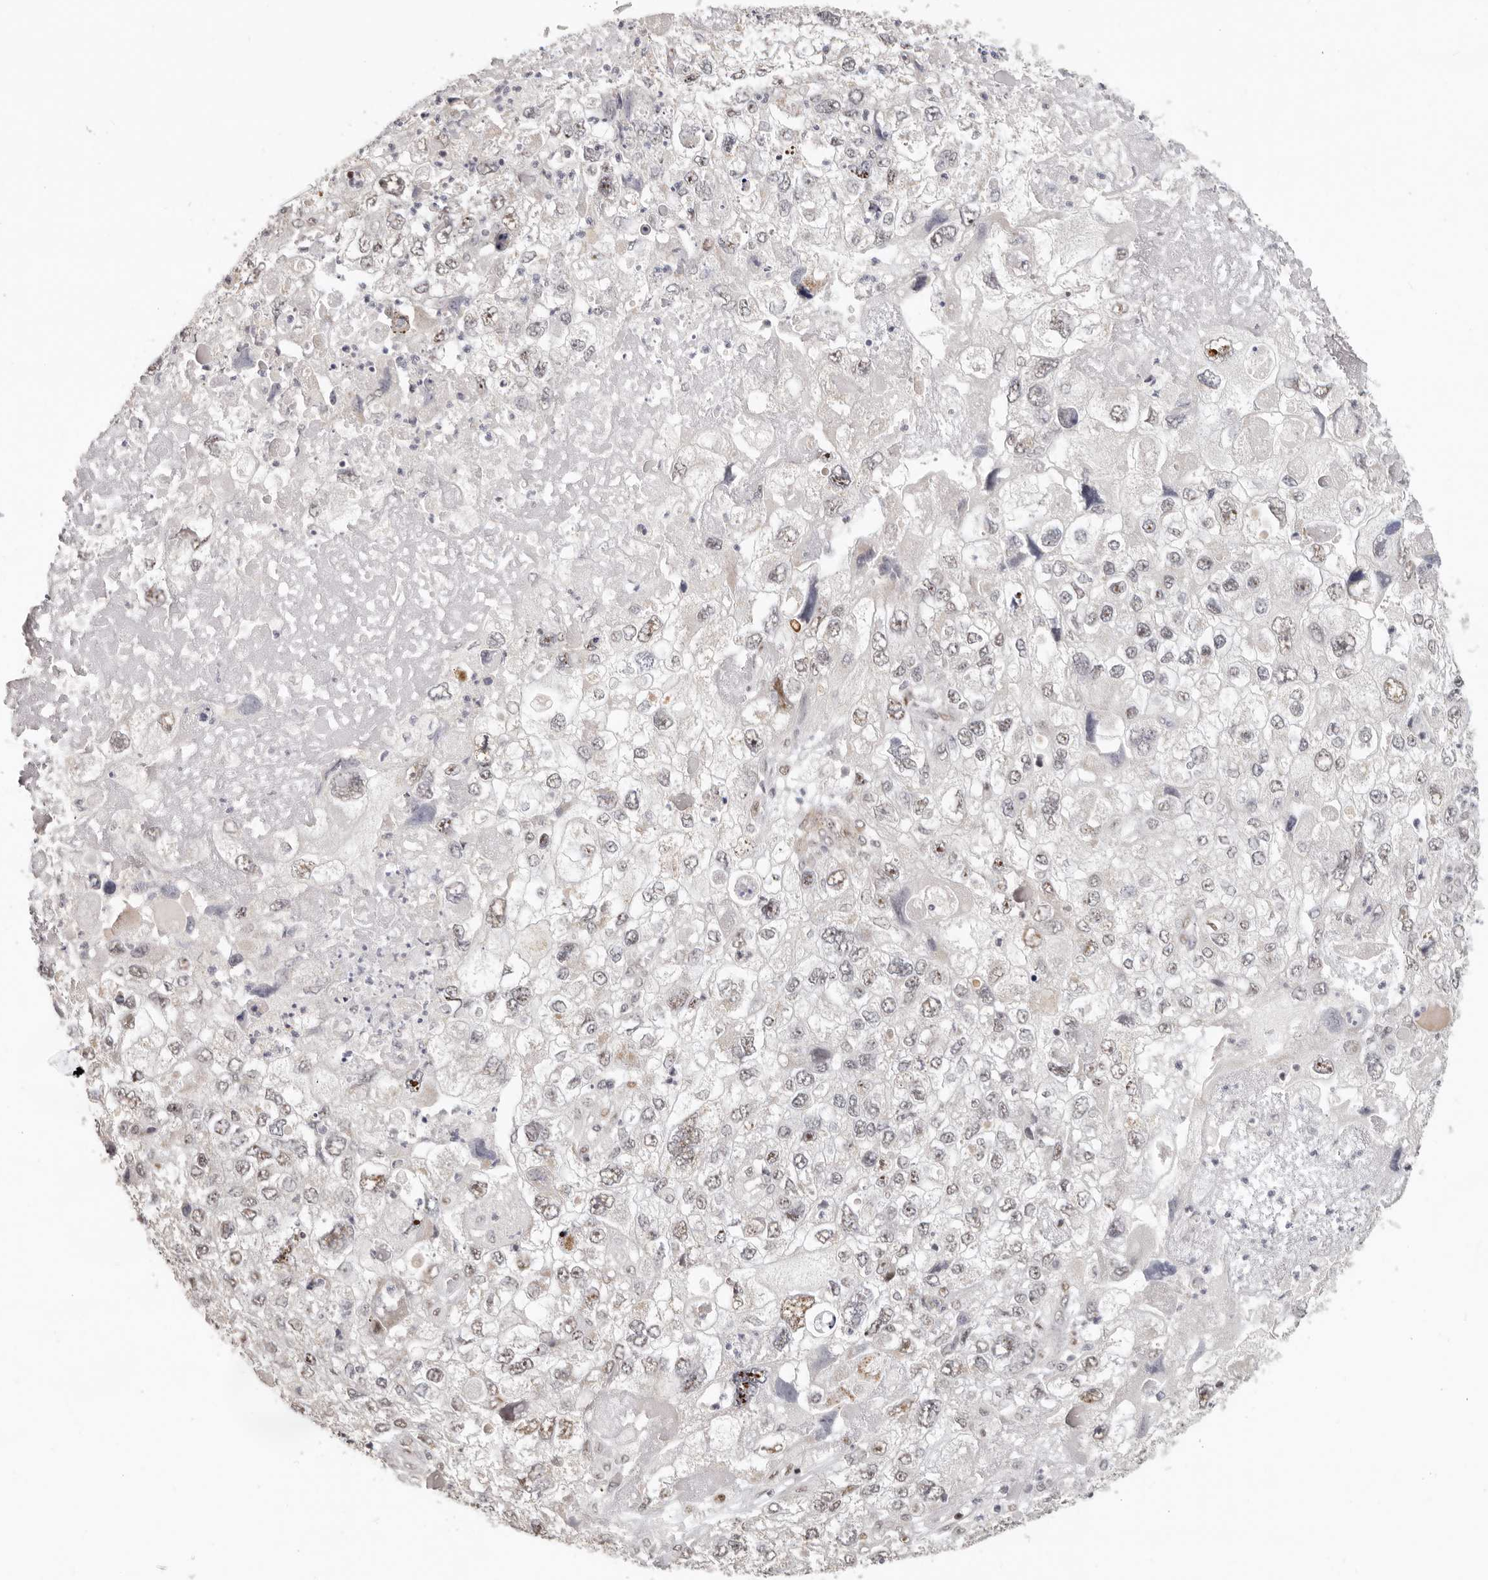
{"staining": {"intensity": "weak", "quantity": ">75%", "location": "nuclear"}, "tissue": "endometrial cancer", "cell_type": "Tumor cells", "image_type": "cancer", "snomed": [{"axis": "morphology", "description": "Adenocarcinoma, NOS"}, {"axis": "topography", "description": "Endometrium"}], "caption": "Human endometrial cancer (adenocarcinoma) stained with a brown dye shows weak nuclear positive positivity in about >75% of tumor cells.", "gene": "GPBP1L1", "patient": {"sex": "female", "age": 49}}